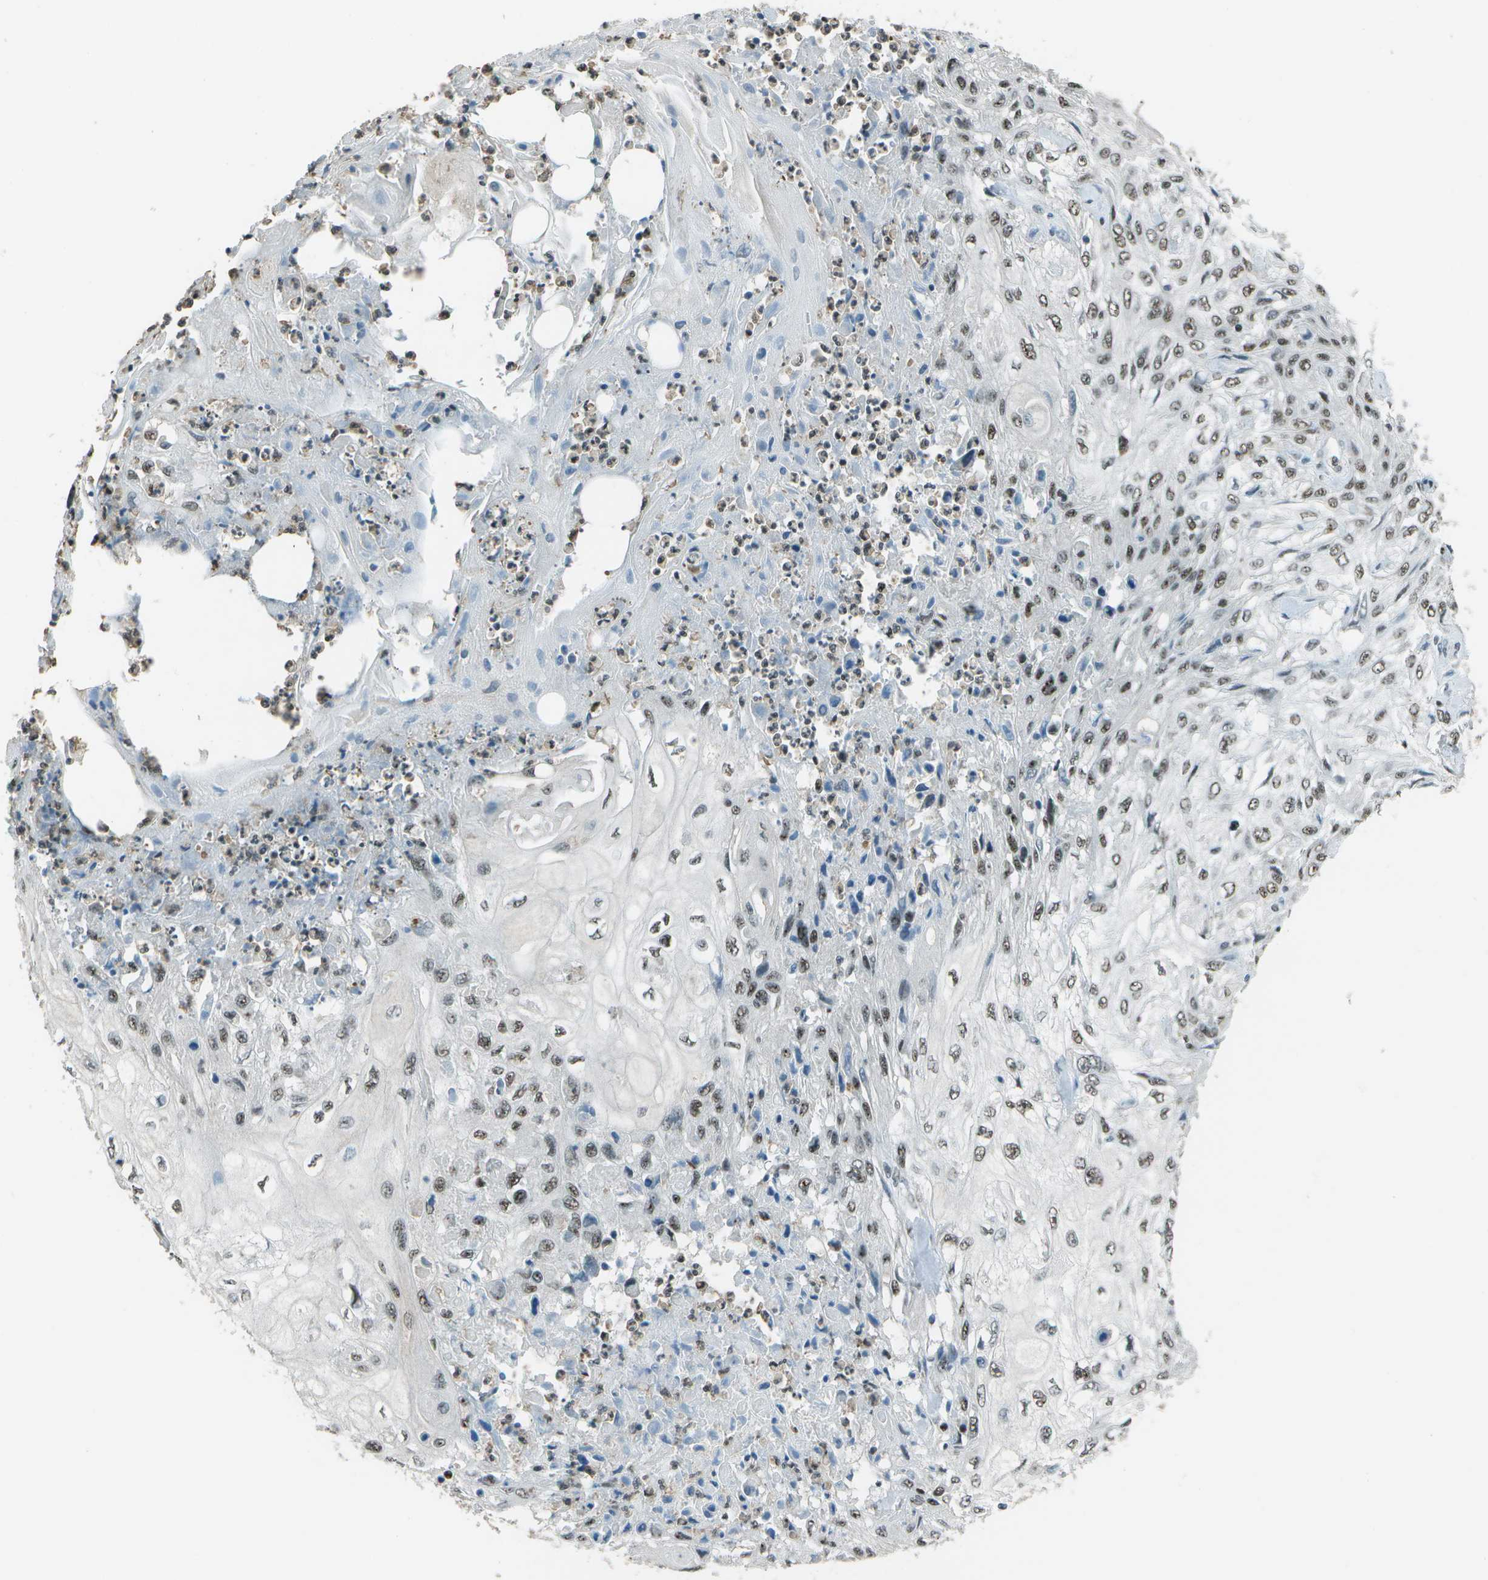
{"staining": {"intensity": "moderate", "quantity": ">75%", "location": "nuclear"}, "tissue": "skin cancer", "cell_type": "Tumor cells", "image_type": "cancer", "snomed": [{"axis": "morphology", "description": "Squamous cell carcinoma, NOS"}, {"axis": "topography", "description": "Skin"}], "caption": "A photomicrograph of skin cancer (squamous cell carcinoma) stained for a protein shows moderate nuclear brown staining in tumor cells. (DAB IHC with brightfield microscopy, high magnification).", "gene": "DEPDC1", "patient": {"sex": "male", "age": 75}}